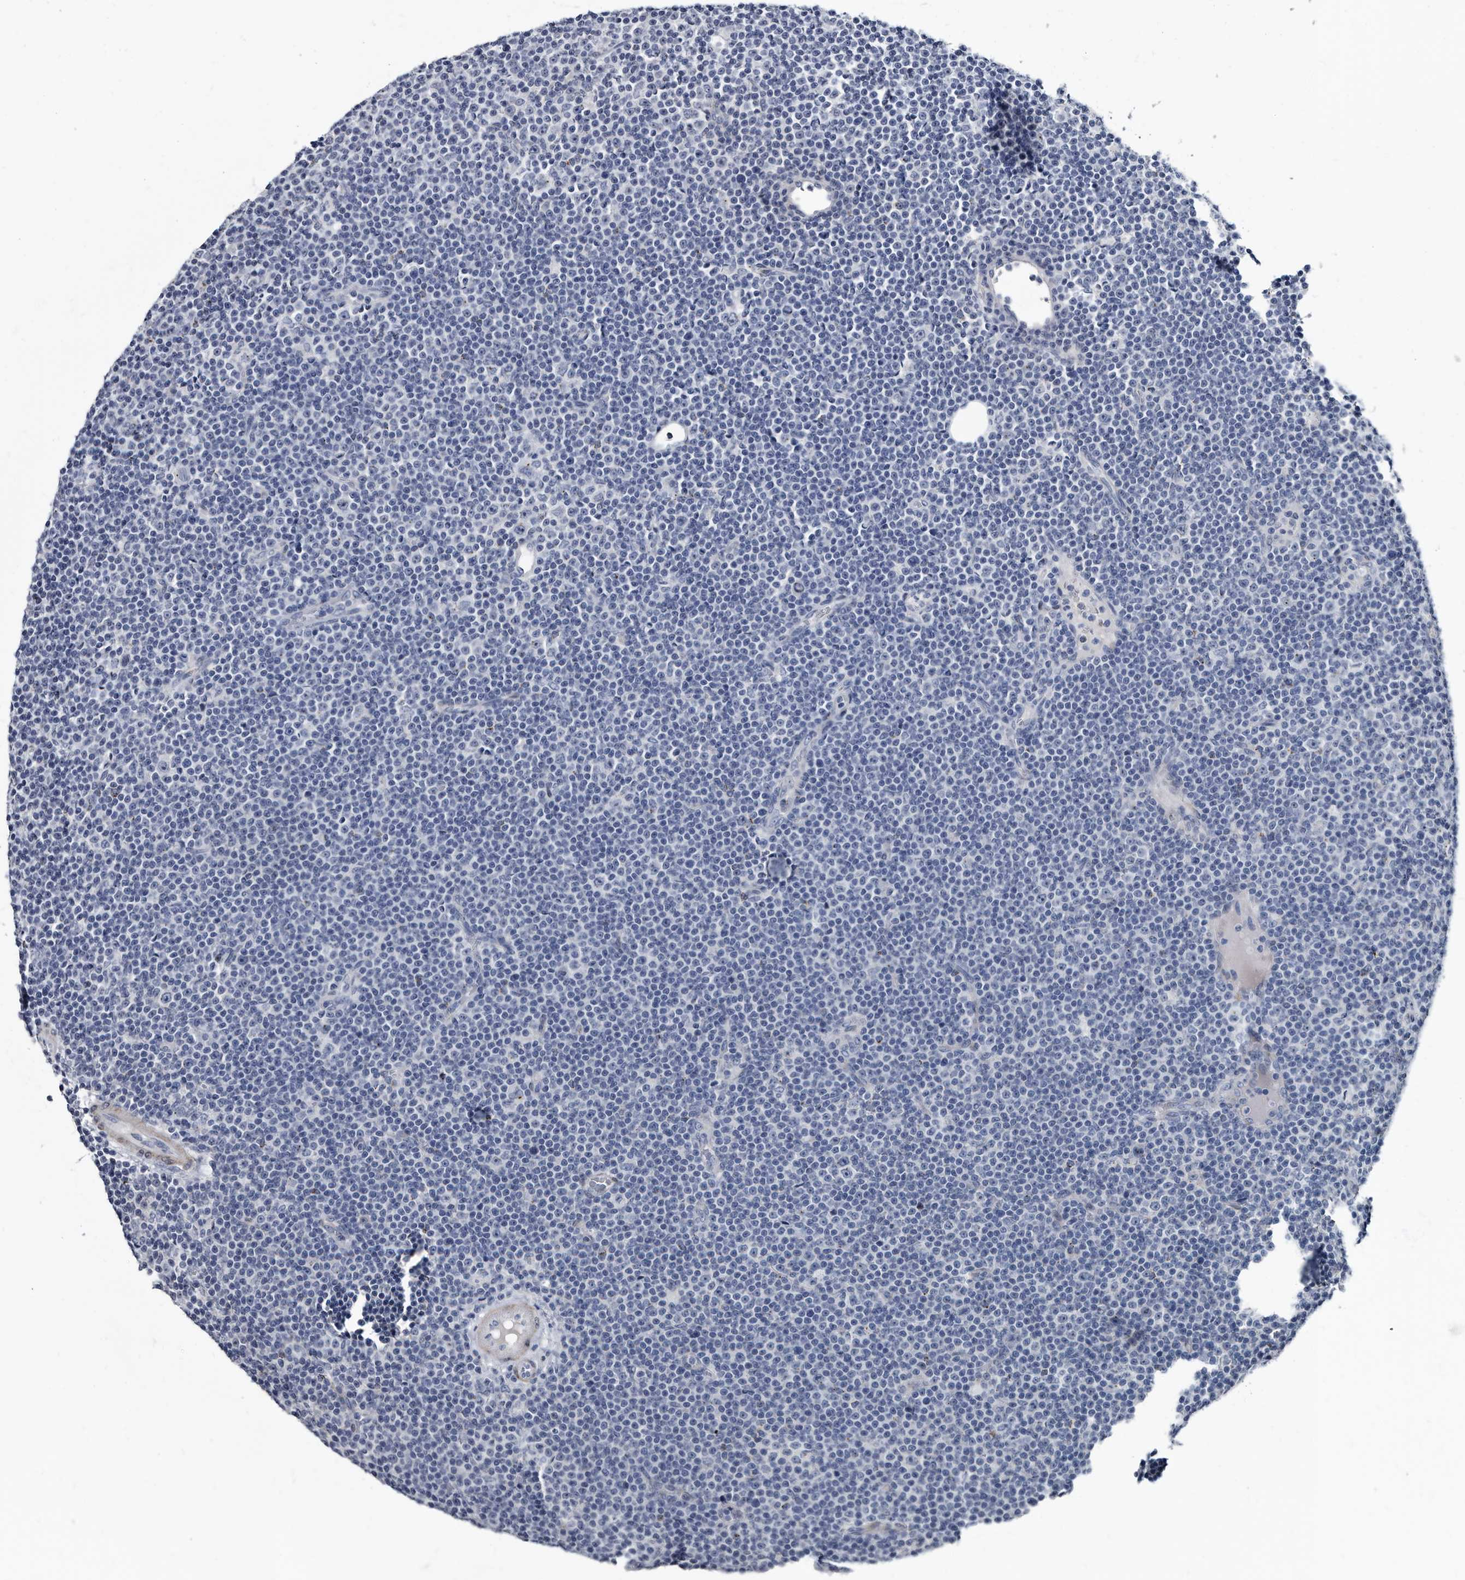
{"staining": {"intensity": "negative", "quantity": "none", "location": "none"}, "tissue": "lymphoma", "cell_type": "Tumor cells", "image_type": "cancer", "snomed": [{"axis": "morphology", "description": "Malignant lymphoma, non-Hodgkin's type, Low grade"}, {"axis": "topography", "description": "Lymph node"}], "caption": "A histopathology image of human low-grade malignant lymphoma, non-Hodgkin's type is negative for staining in tumor cells.", "gene": "PRSS8", "patient": {"sex": "female", "age": 67}}